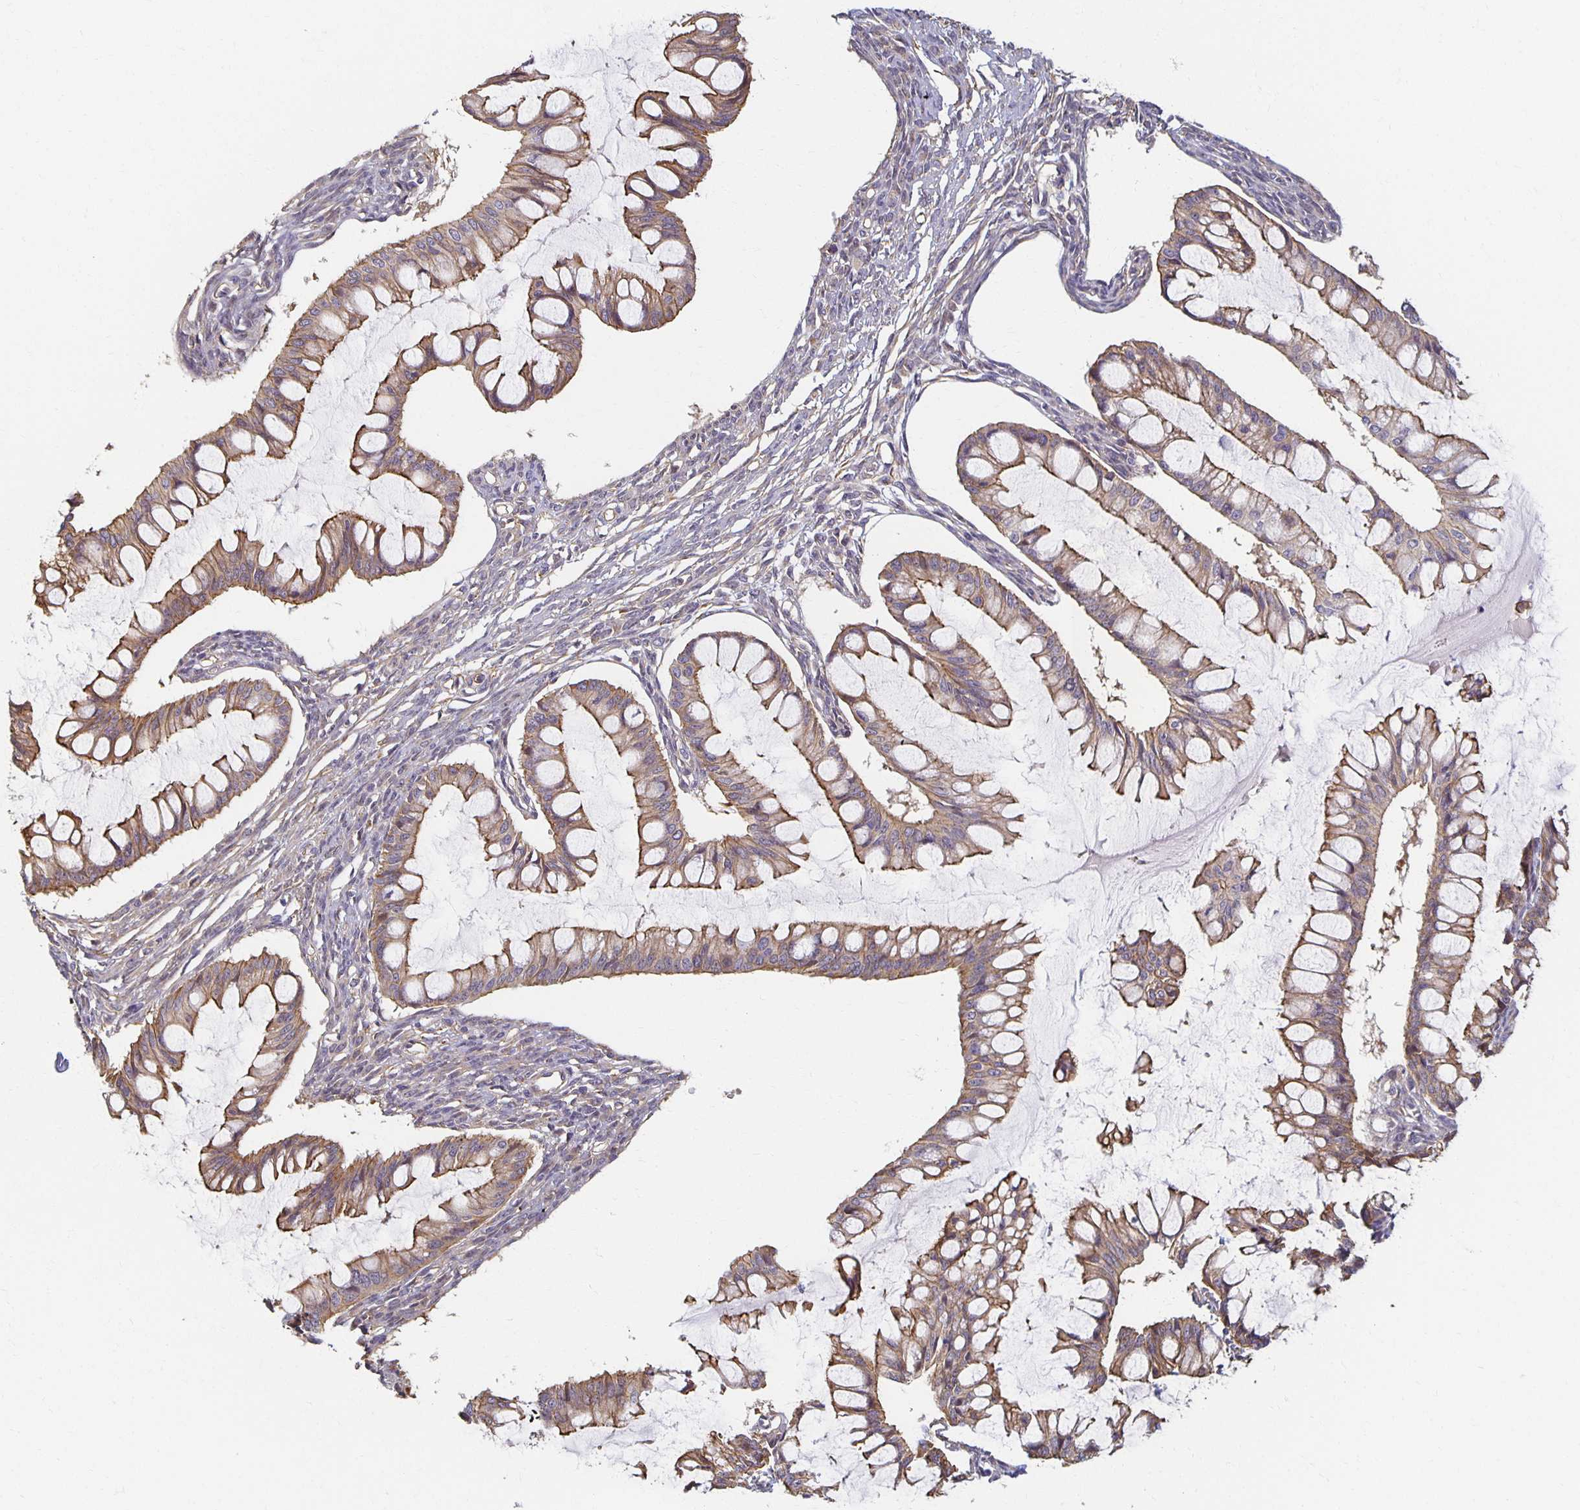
{"staining": {"intensity": "moderate", "quantity": ">75%", "location": "cytoplasmic/membranous"}, "tissue": "ovarian cancer", "cell_type": "Tumor cells", "image_type": "cancer", "snomed": [{"axis": "morphology", "description": "Cystadenocarcinoma, mucinous, NOS"}, {"axis": "topography", "description": "Ovary"}], "caption": "Mucinous cystadenocarcinoma (ovarian) stained with immunohistochemistry displays moderate cytoplasmic/membranous positivity in about >75% of tumor cells.", "gene": "SORL1", "patient": {"sex": "female", "age": 73}}